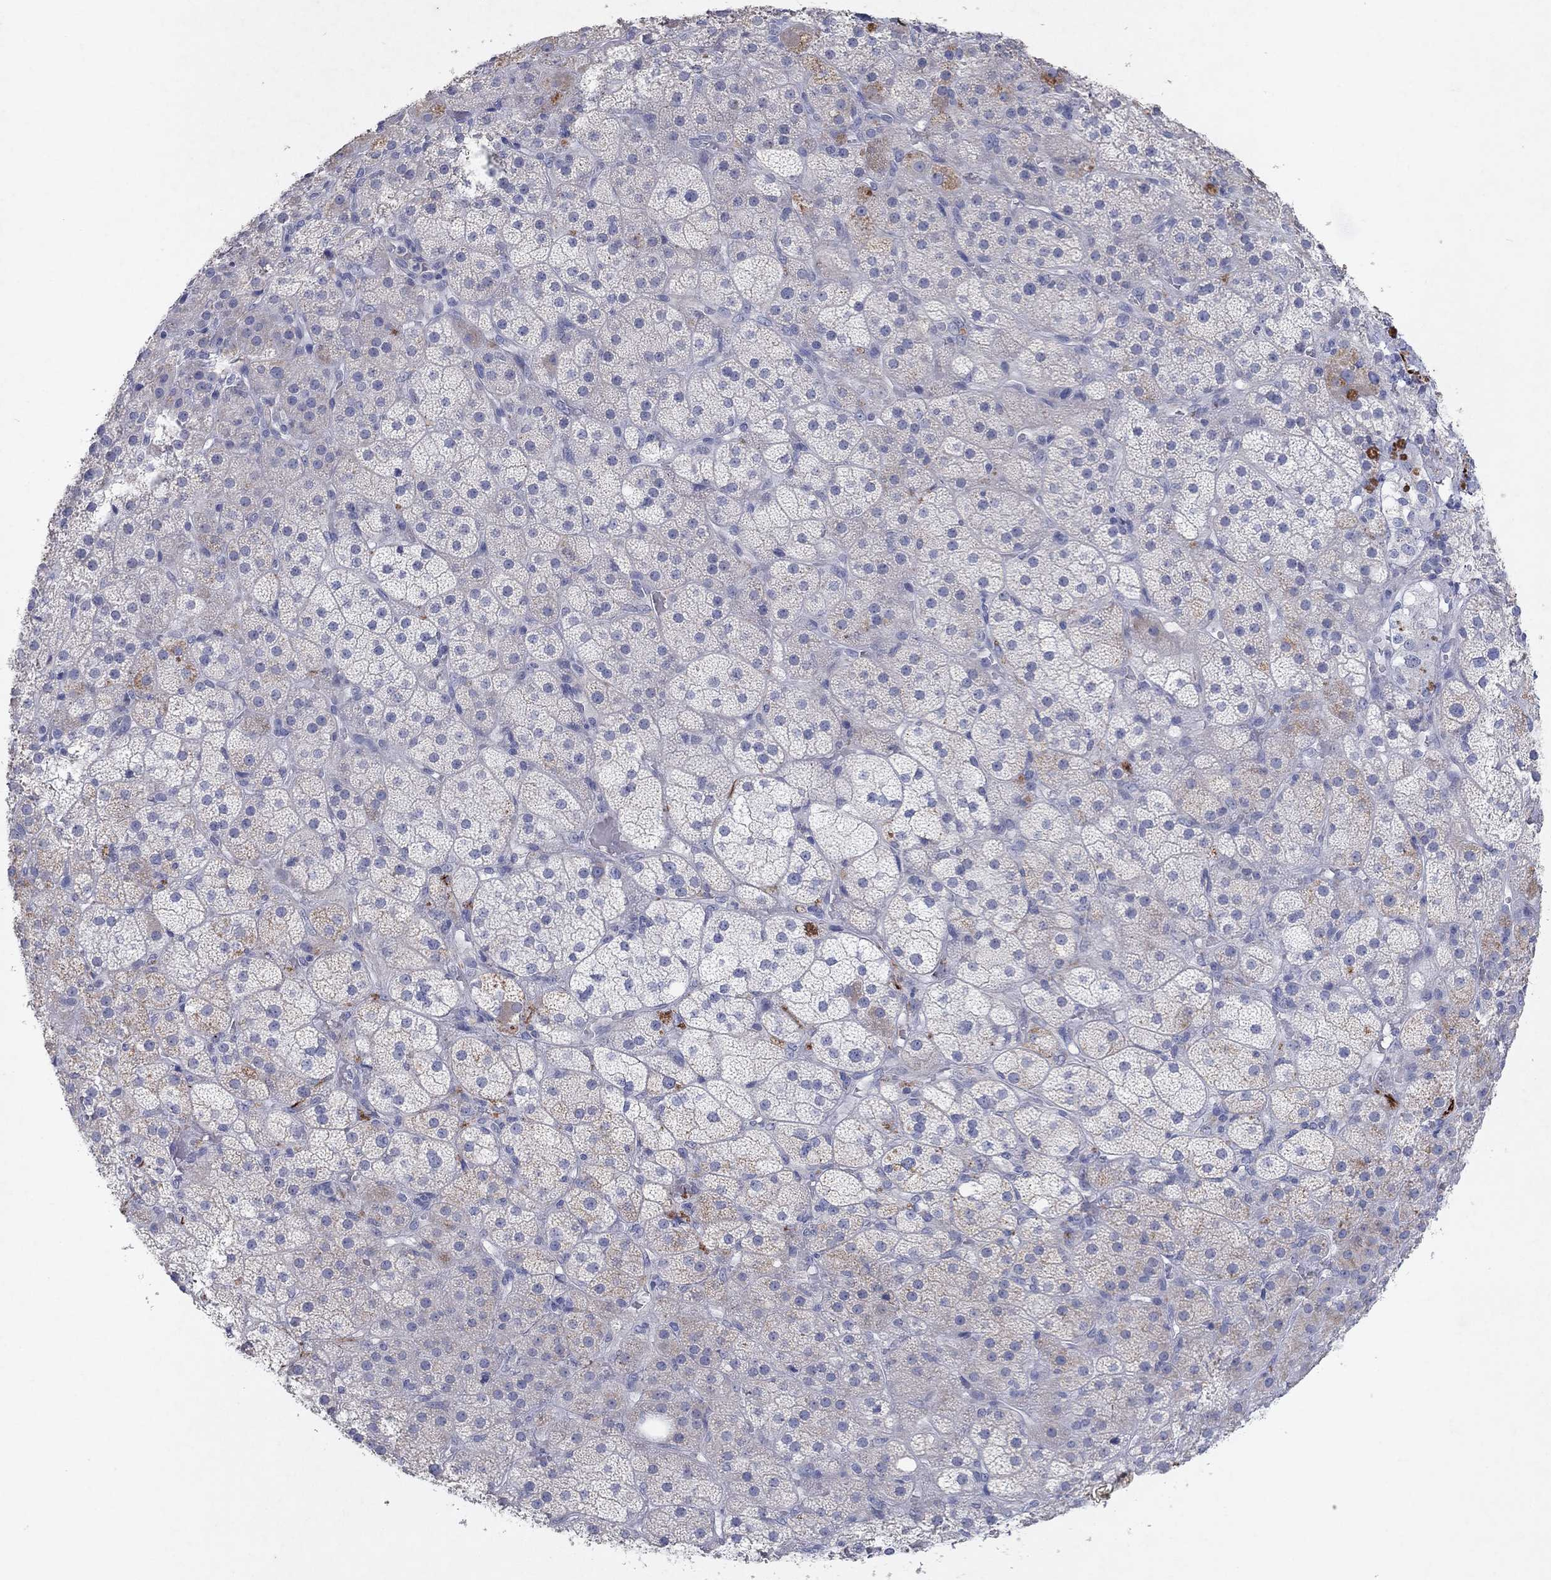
{"staining": {"intensity": "moderate", "quantity": "<25%", "location": "cytoplasmic/membranous"}, "tissue": "adrenal gland", "cell_type": "Glandular cells", "image_type": "normal", "snomed": [{"axis": "morphology", "description": "Normal tissue, NOS"}, {"axis": "topography", "description": "Adrenal gland"}], "caption": "About <25% of glandular cells in benign adrenal gland display moderate cytoplasmic/membranous protein expression as visualized by brown immunohistochemical staining.", "gene": "KRT40", "patient": {"sex": "male", "age": 57}}